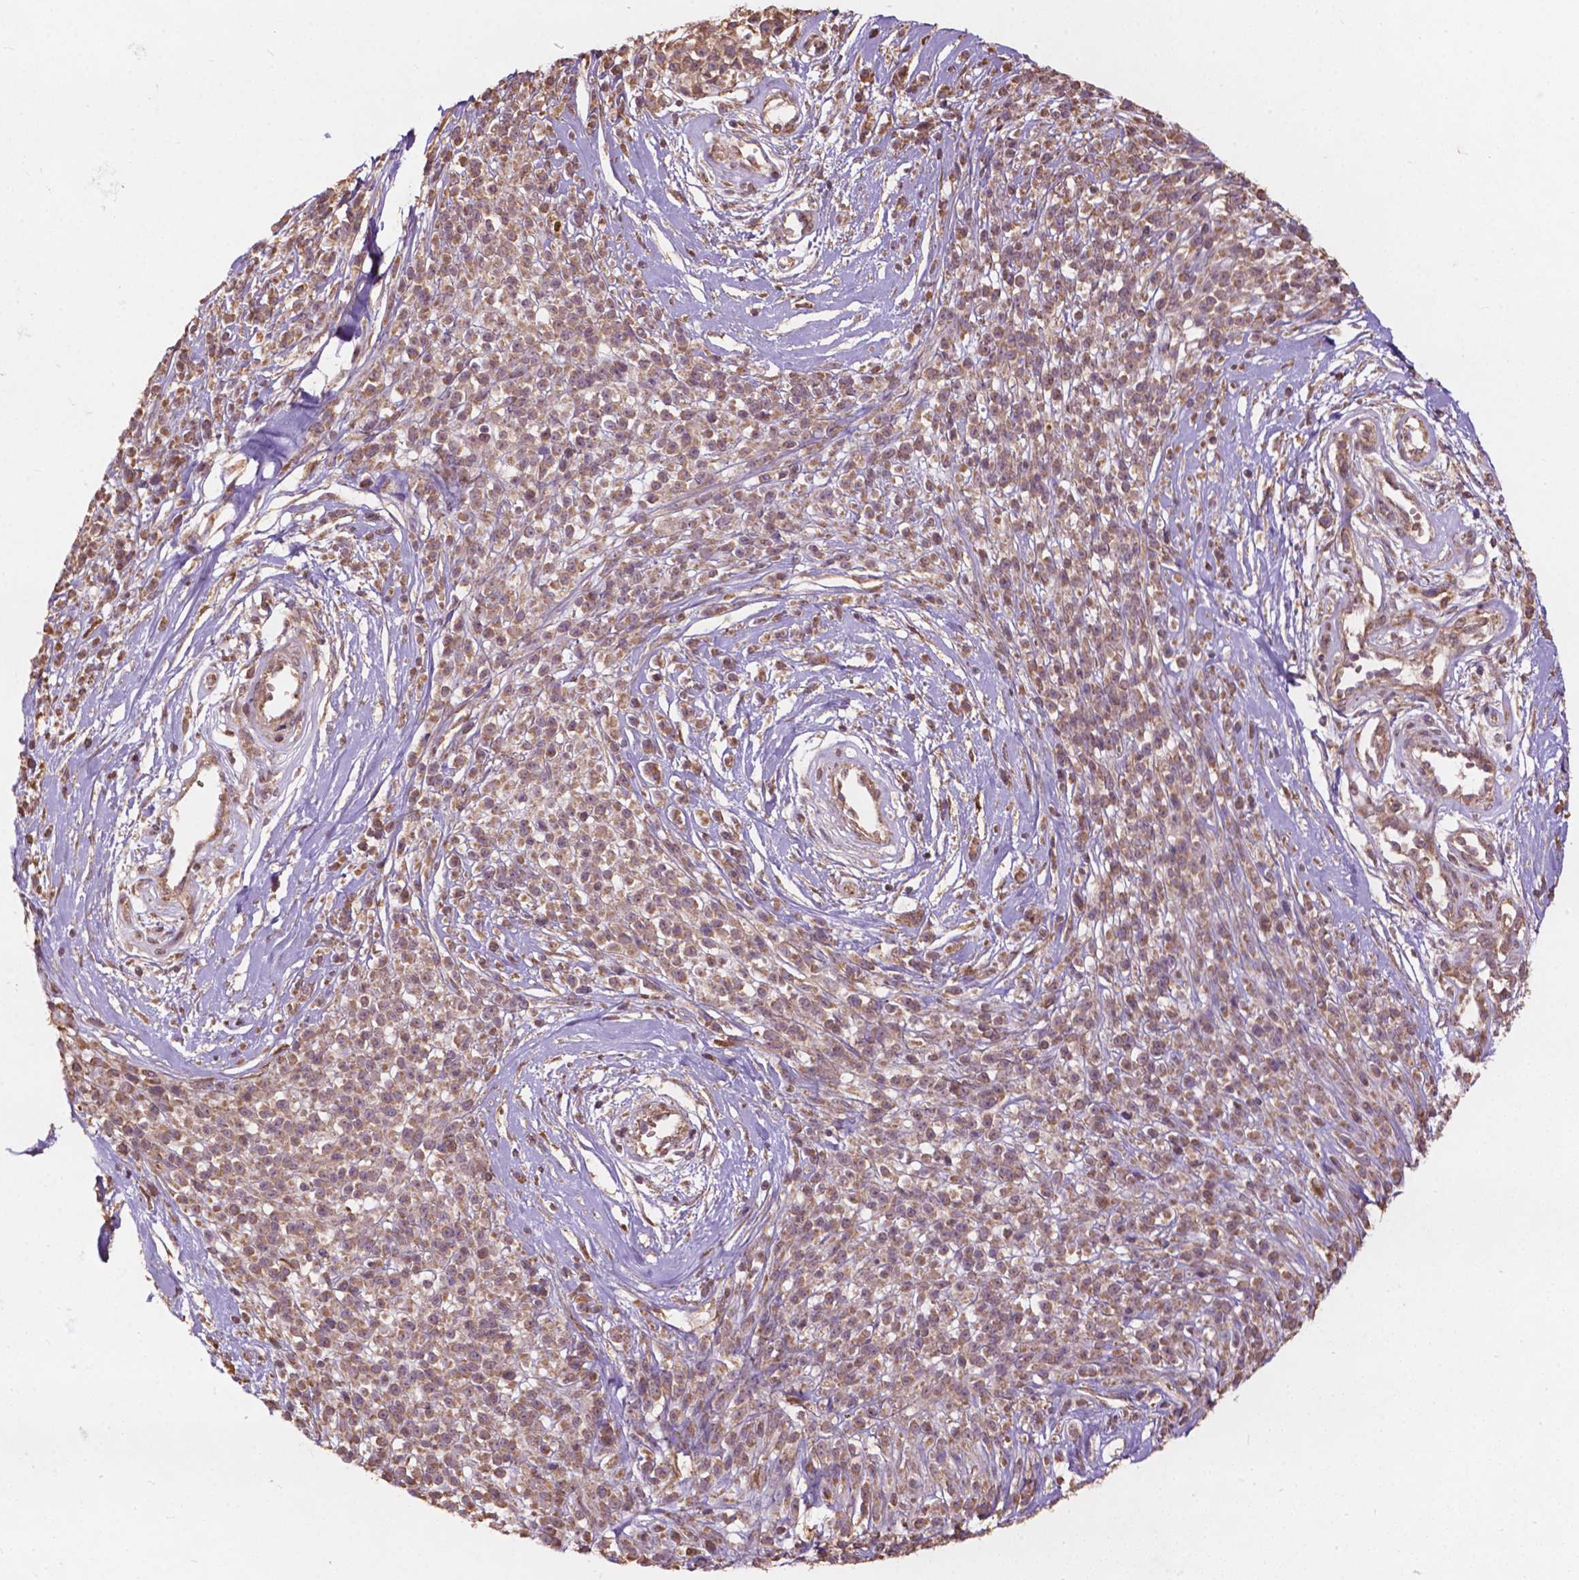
{"staining": {"intensity": "moderate", "quantity": ">75%", "location": "cytoplasmic/membranous"}, "tissue": "melanoma", "cell_type": "Tumor cells", "image_type": "cancer", "snomed": [{"axis": "morphology", "description": "Malignant melanoma, NOS"}, {"axis": "topography", "description": "Skin"}, {"axis": "topography", "description": "Skin of trunk"}], "caption": "A brown stain shows moderate cytoplasmic/membranous positivity of a protein in melanoma tumor cells.", "gene": "CDC42BPA", "patient": {"sex": "male", "age": 74}}